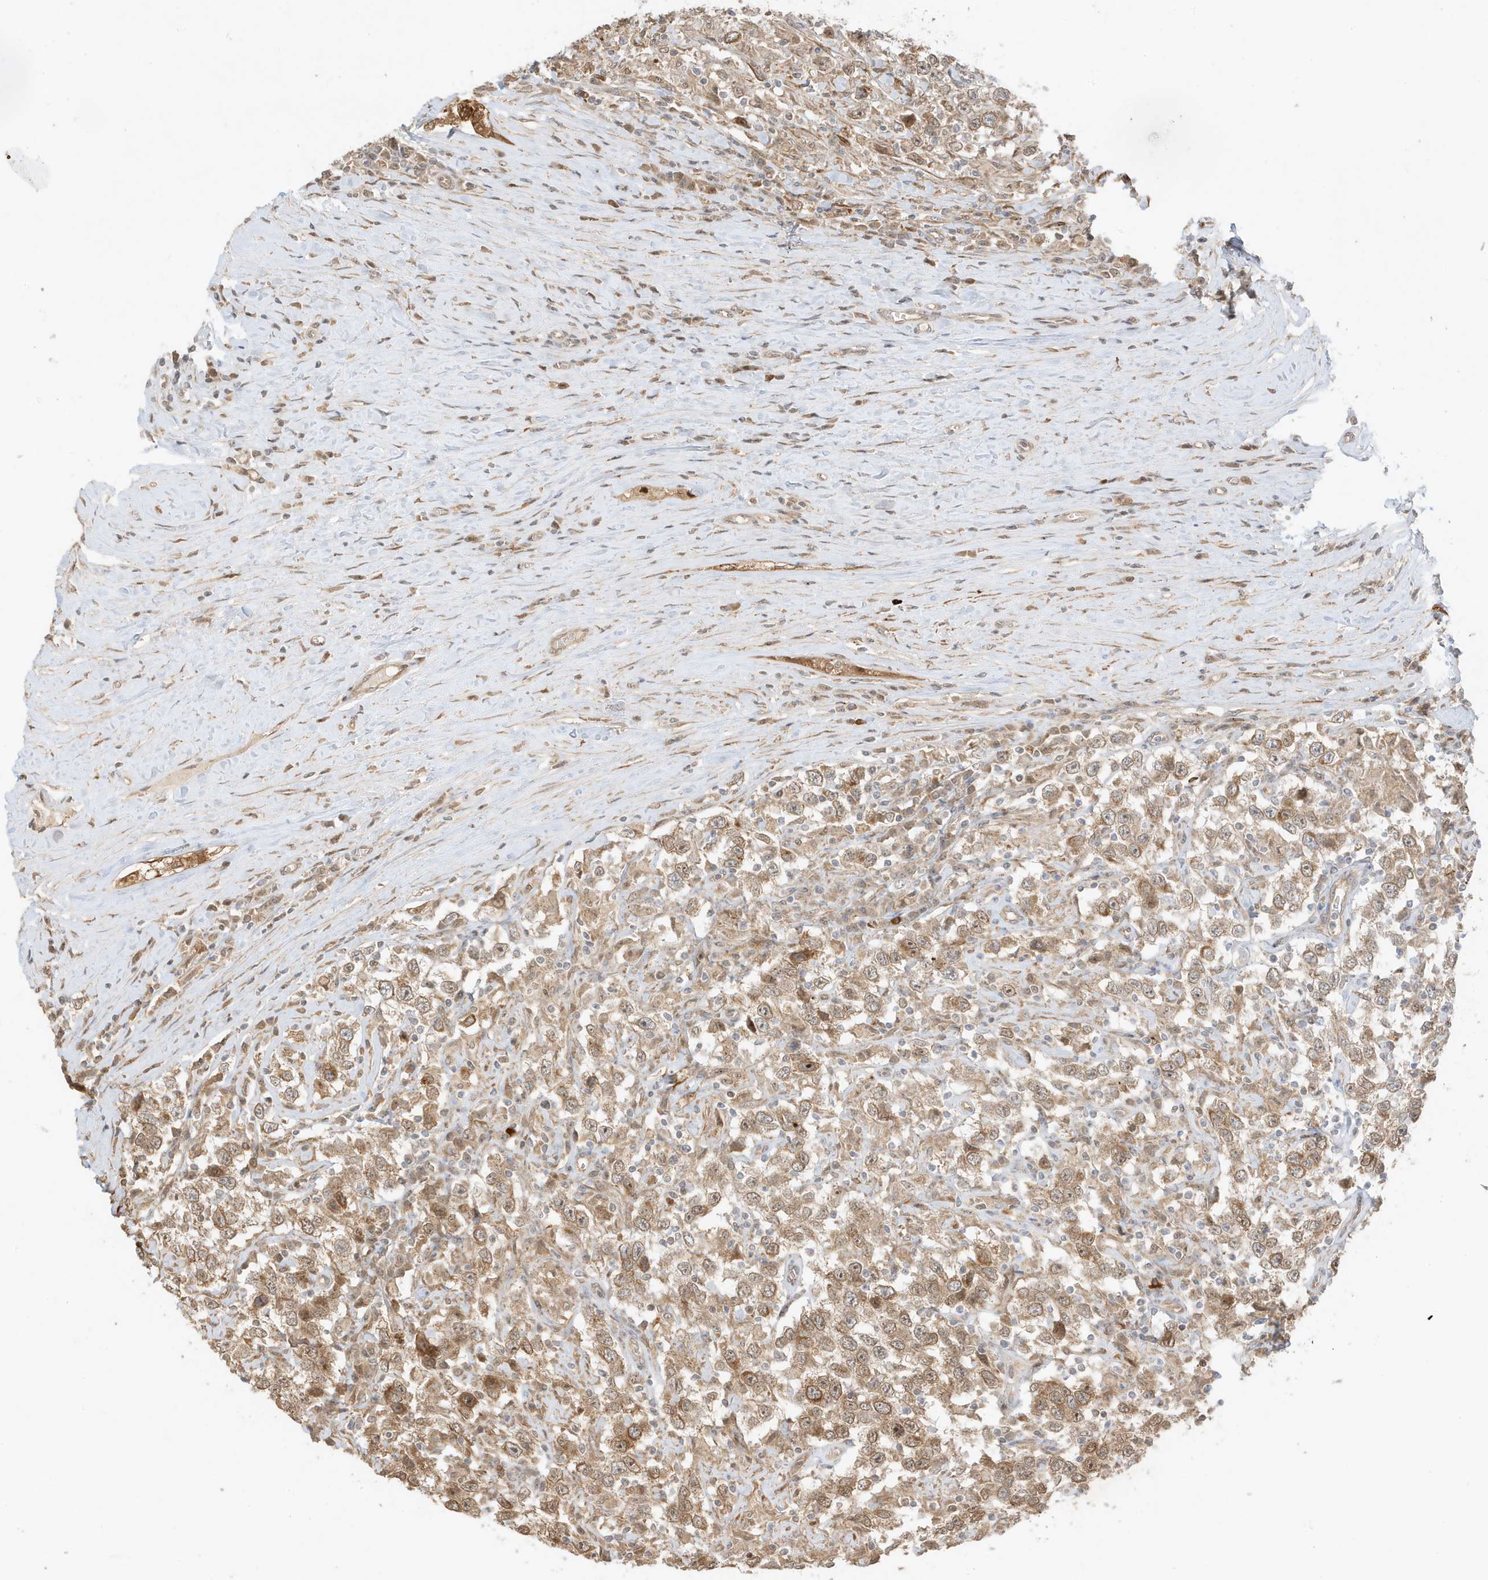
{"staining": {"intensity": "moderate", "quantity": ">75%", "location": "cytoplasmic/membranous,nuclear"}, "tissue": "testis cancer", "cell_type": "Tumor cells", "image_type": "cancer", "snomed": [{"axis": "morphology", "description": "Seminoma, NOS"}, {"axis": "topography", "description": "Testis"}], "caption": "Seminoma (testis) stained with a protein marker reveals moderate staining in tumor cells.", "gene": "ZBTB41", "patient": {"sex": "male", "age": 41}}